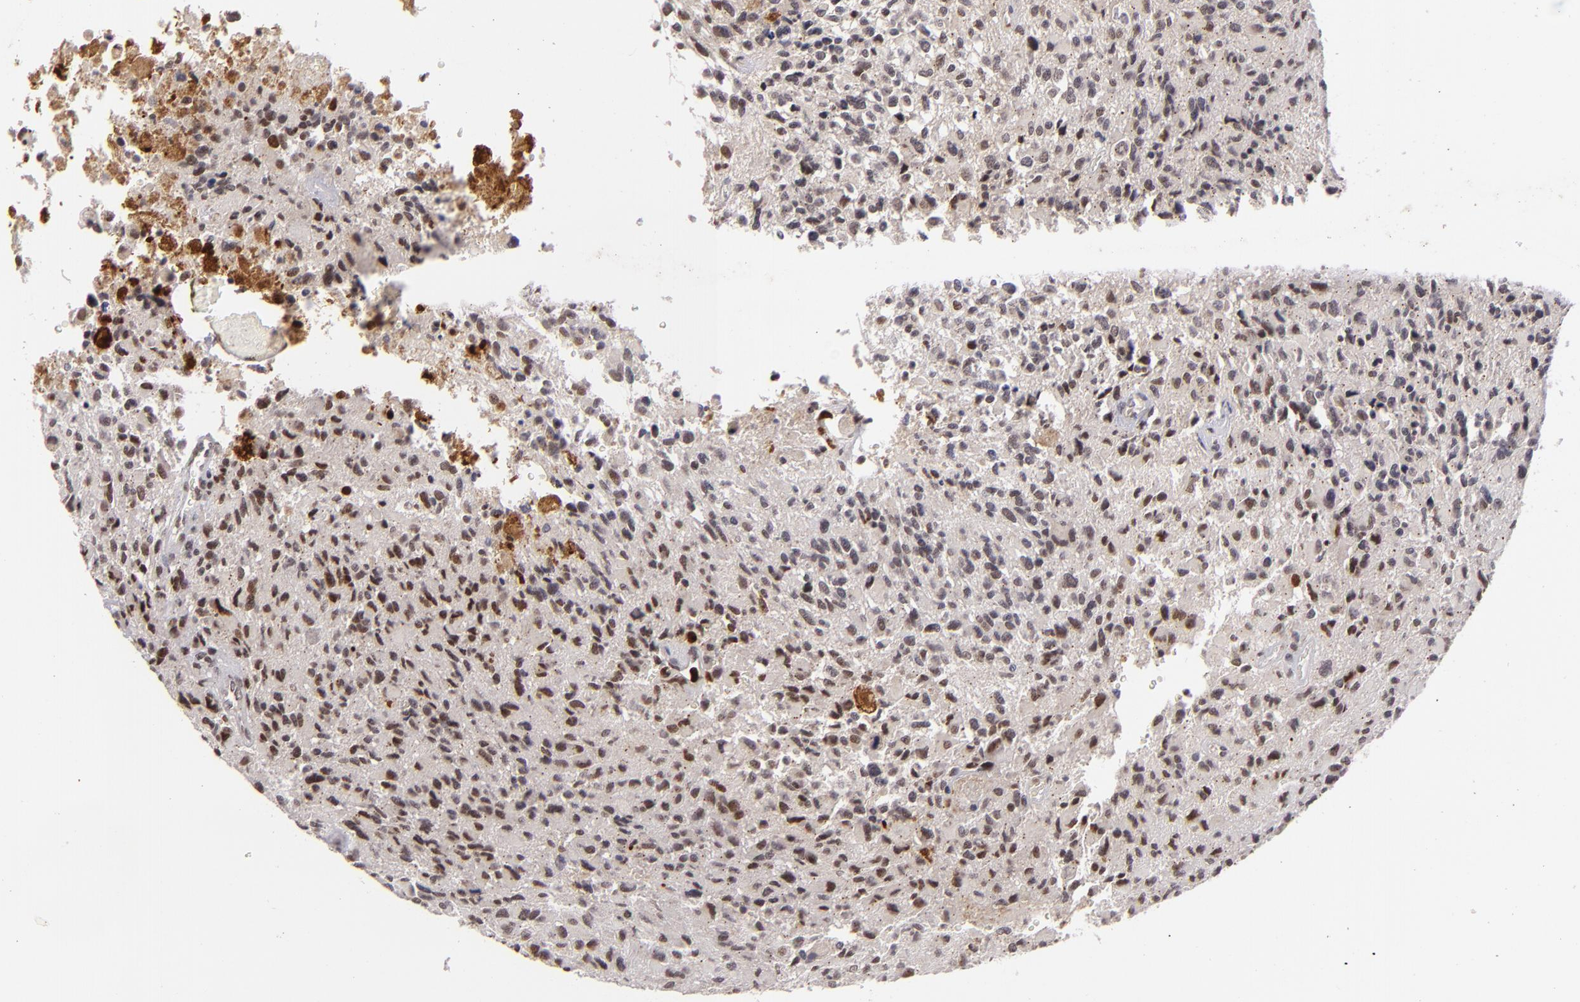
{"staining": {"intensity": "moderate", "quantity": "25%-75%", "location": "nuclear"}, "tissue": "glioma", "cell_type": "Tumor cells", "image_type": "cancer", "snomed": [{"axis": "morphology", "description": "Glioma, malignant, High grade"}, {"axis": "topography", "description": "Brain"}], "caption": "Immunohistochemistry micrograph of neoplastic tissue: high-grade glioma (malignant) stained using immunohistochemistry displays medium levels of moderate protein expression localized specifically in the nuclear of tumor cells, appearing as a nuclear brown color.", "gene": "RXRG", "patient": {"sex": "male", "age": 69}}